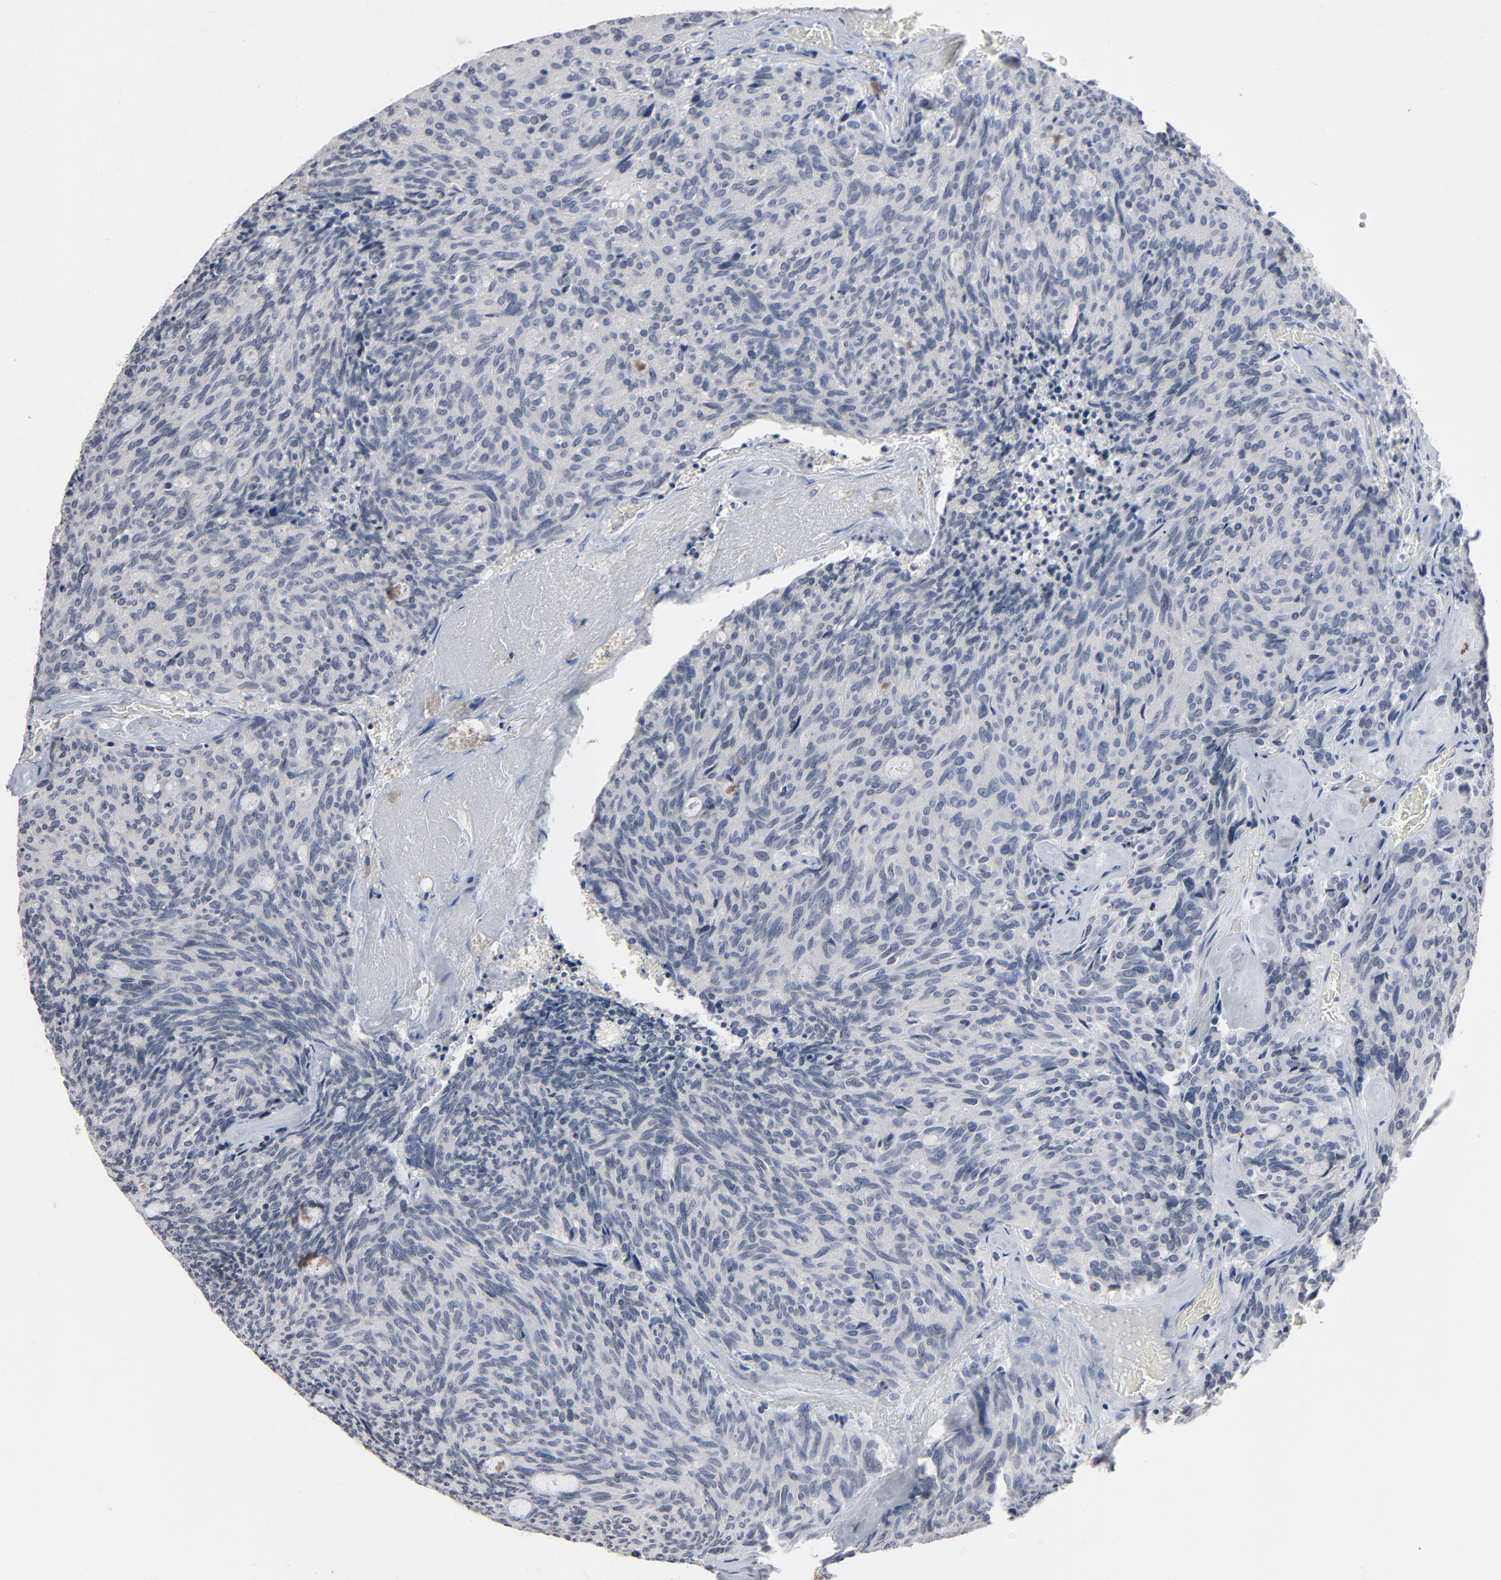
{"staining": {"intensity": "negative", "quantity": "none", "location": "none"}, "tissue": "carcinoid", "cell_type": "Tumor cells", "image_type": "cancer", "snomed": [{"axis": "morphology", "description": "Carcinoid, malignant, NOS"}, {"axis": "topography", "description": "Pancreas"}], "caption": "A high-resolution photomicrograph shows immunohistochemistry (IHC) staining of malignant carcinoid, which exhibits no significant expression in tumor cells.", "gene": "TCL1A", "patient": {"sex": "female", "age": 54}}